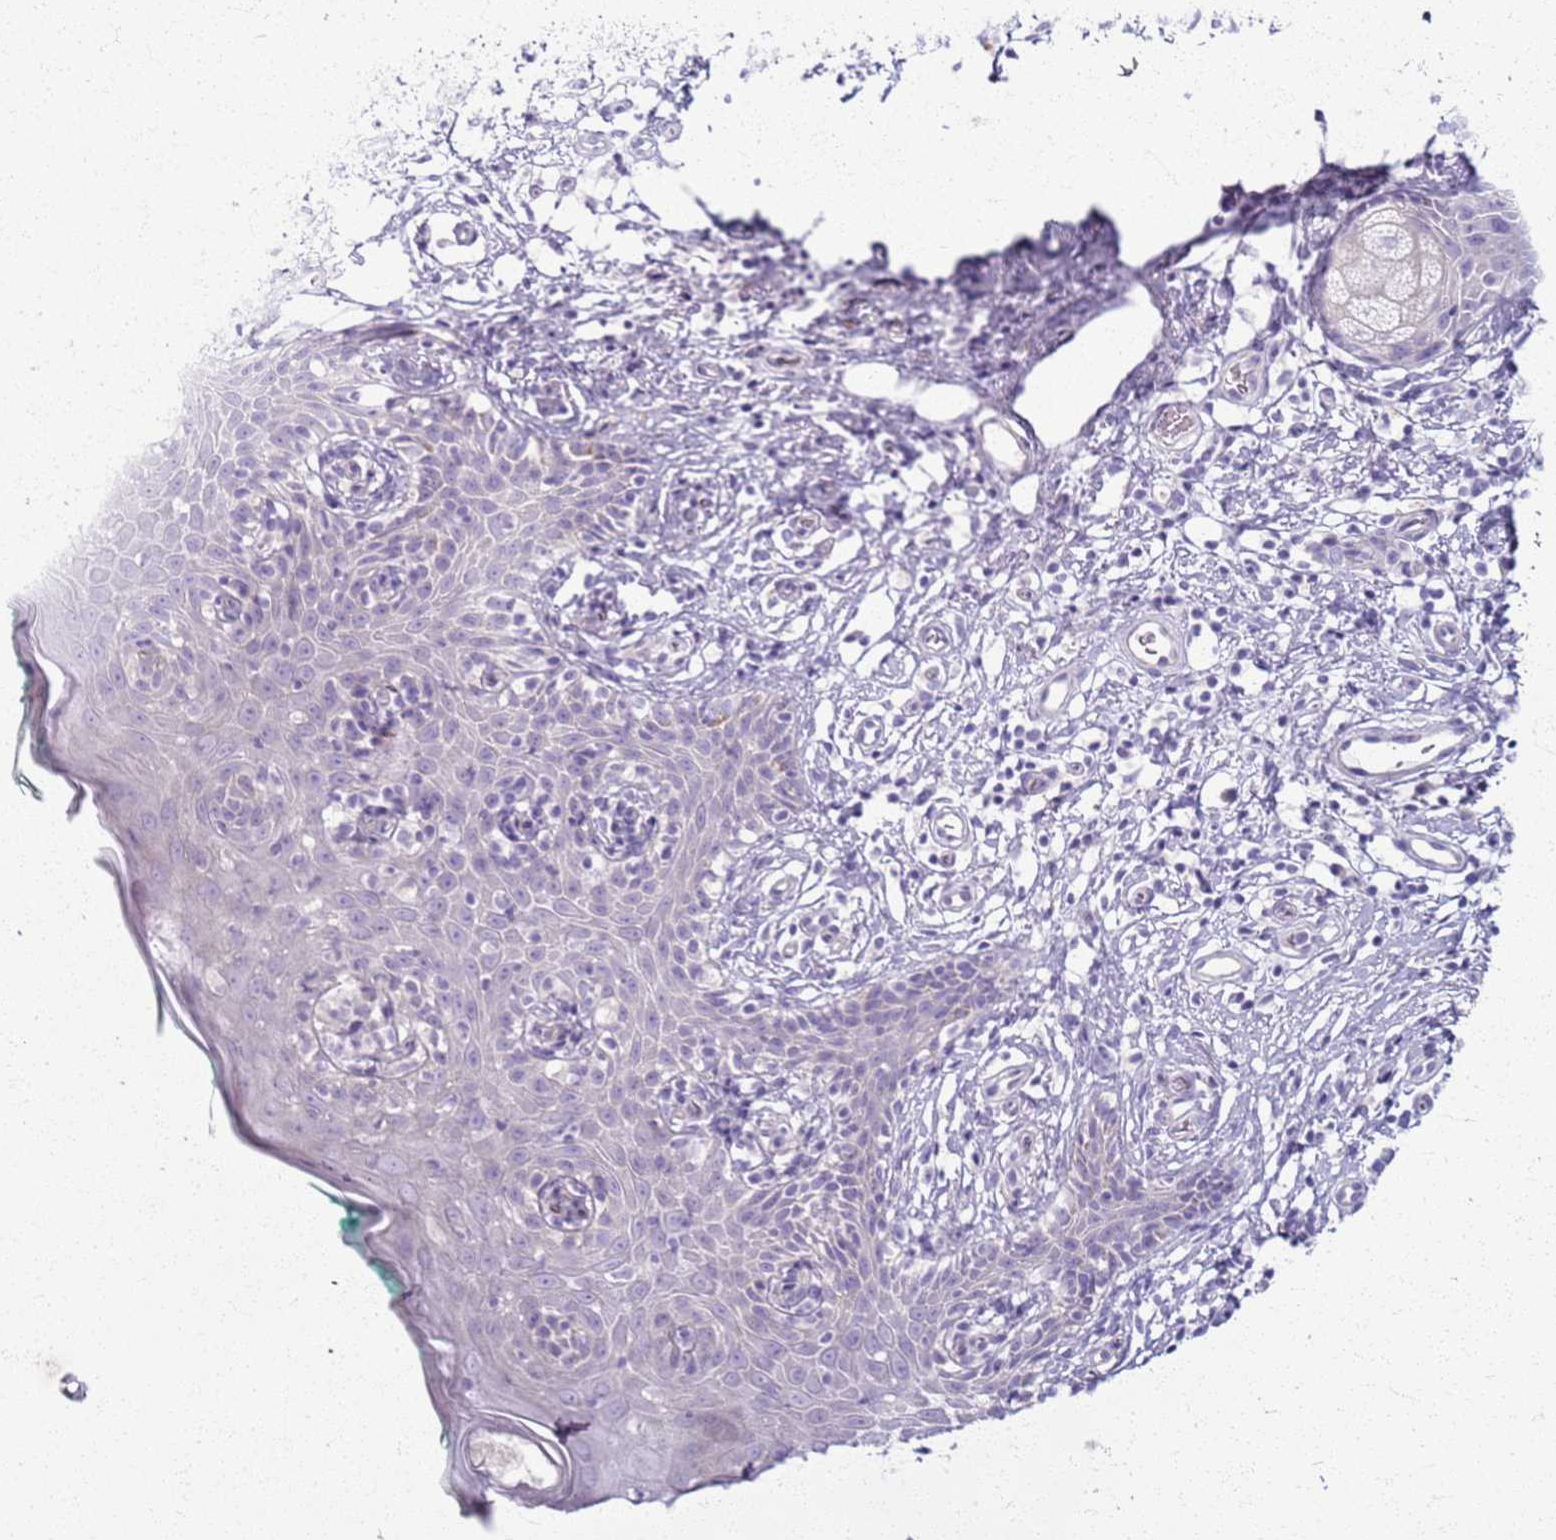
{"staining": {"intensity": "negative", "quantity": "none", "location": "none"}, "tissue": "skin", "cell_type": "Epidermal cells", "image_type": "normal", "snomed": [{"axis": "morphology", "description": "Normal tissue, NOS"}, {"axis": "topography", "description": "Vulva"}], "caption": "This is an IHC micrograph of unremarkable skin. There is no staining in epidermal cells.", "gene": "CSRP3", "patient": {"sex": "female", "age": 66}}